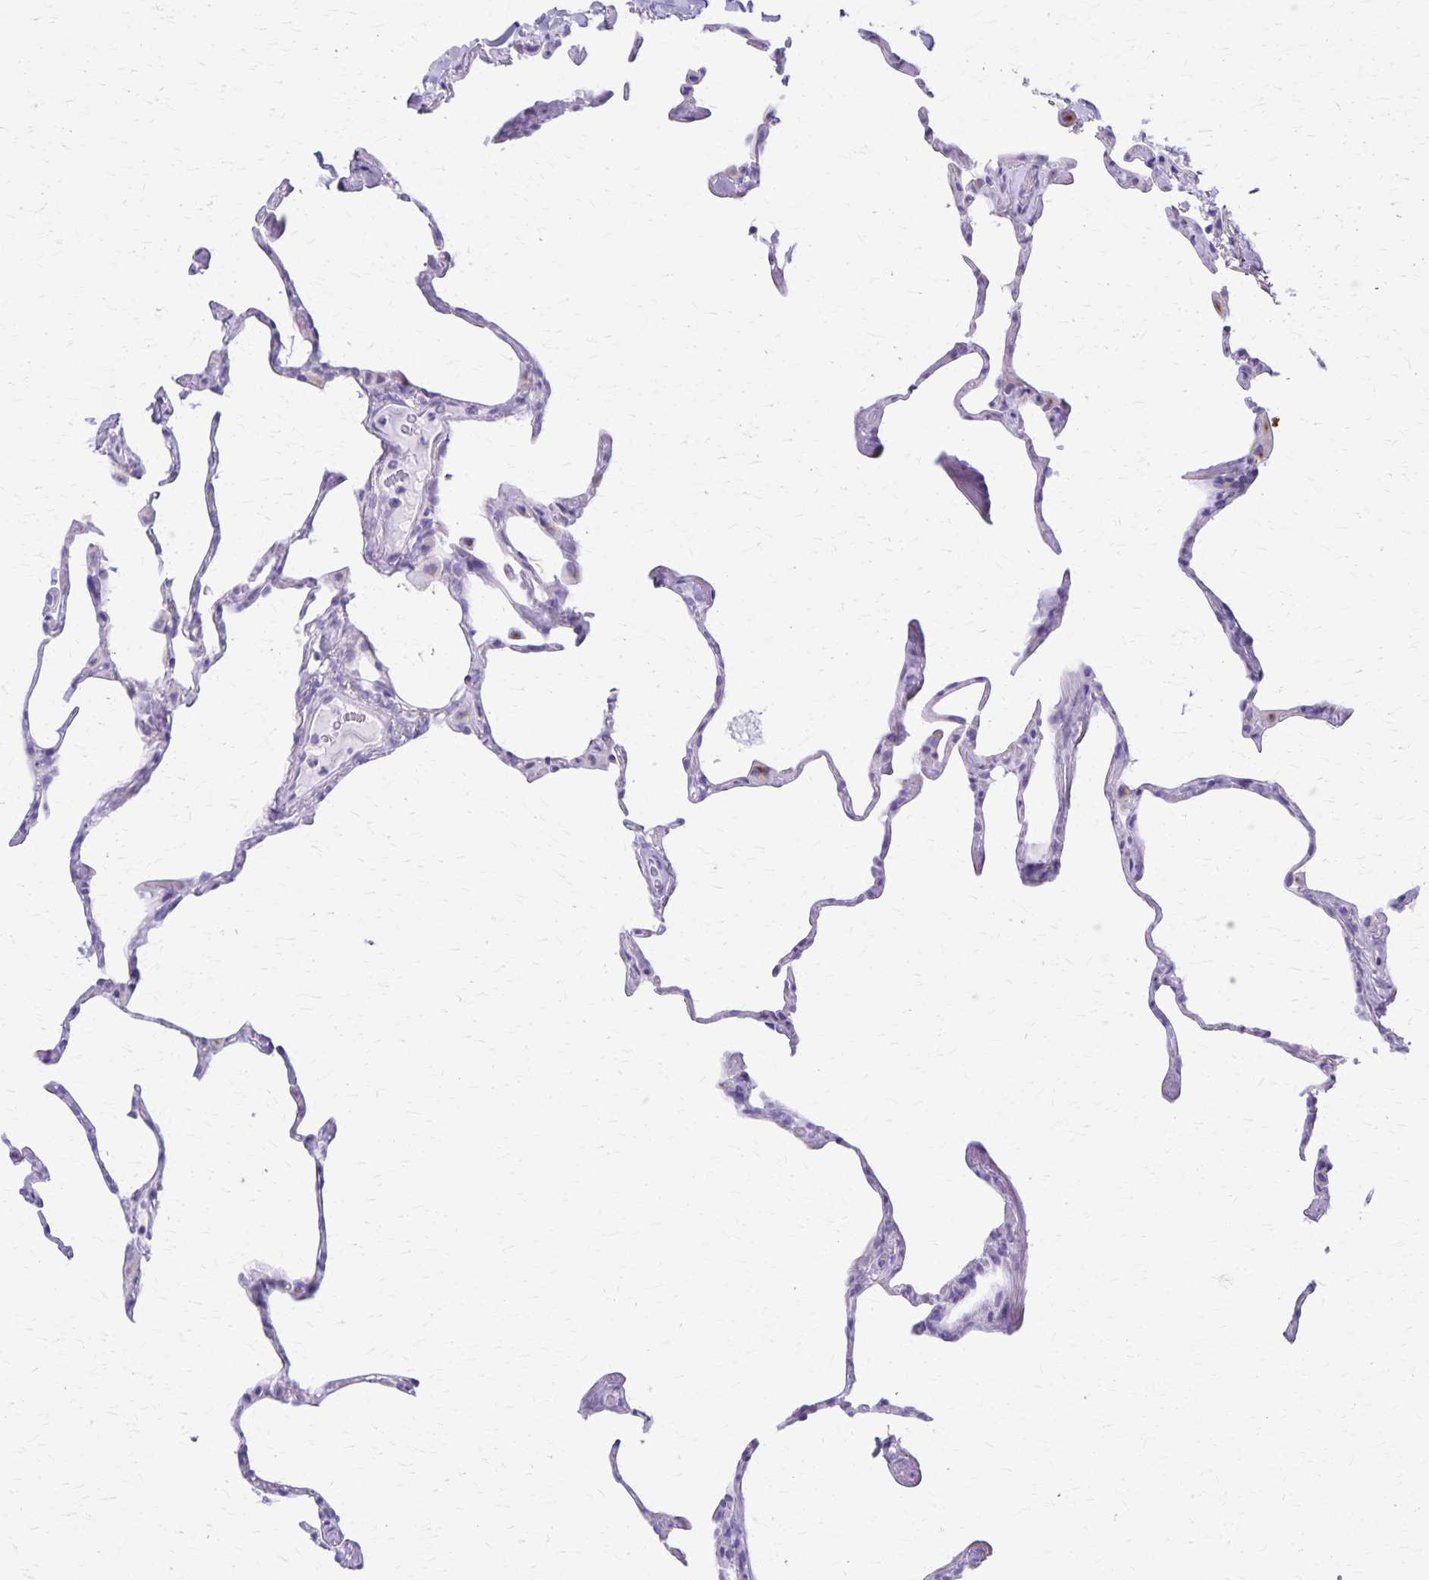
{"staining": {"intensity": "negative", "quantity": "none", "location": "none"}, "tissue": "lung", "cell_type": "Alveolar cells", "image_type": "normal", "snomed": [{"axis": "morphology", "description": "Normal tissue, NOS"}, {"axis": "topography", "description": "Lung"}], "caption": "This is an immunohistochemistry image of benign lung. There is no staining in alveolar cells.", "gene": "DEFA5", "patient": {"sex": "male", "age": 65}}